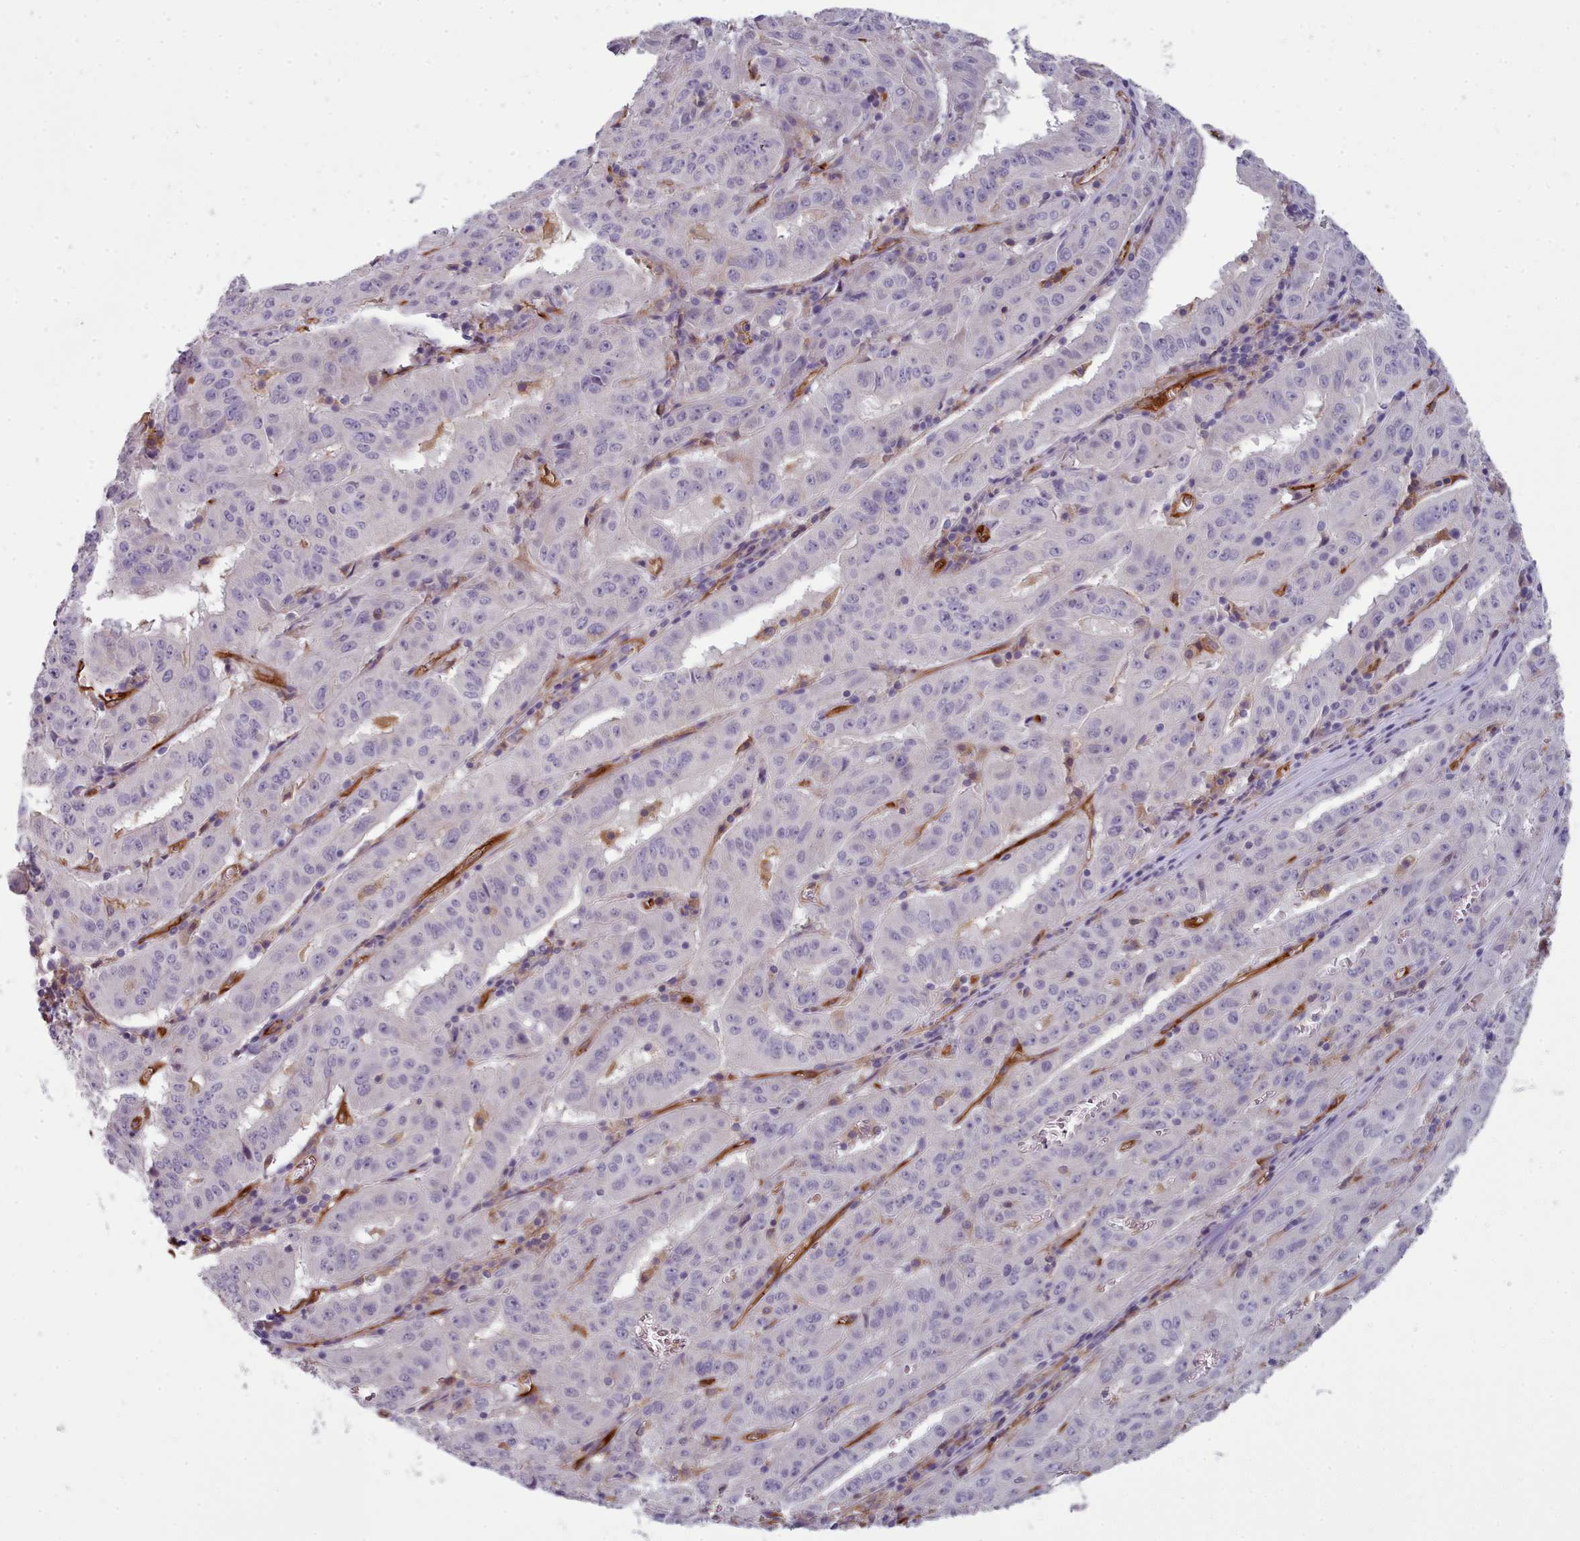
{"staining": {"intensity": "negative", "quantity": "none", "location": "none"}, "tissue": "pancreatic cancer", "cell_type": "Tumor cells", "image_type": "cancer", "snomed": [{"axis": "morphology", "description": "Adenocarcinoma, NOS"}, {"axis": "topography", "description": "Pancreas"}], "caption": "This is an IHC micrograph of human adenocarcinoma (pancreatic). There is no expression in tumor cells.", "gene": "CD300LF", "patient": {"sex": "male", "age": 63}}